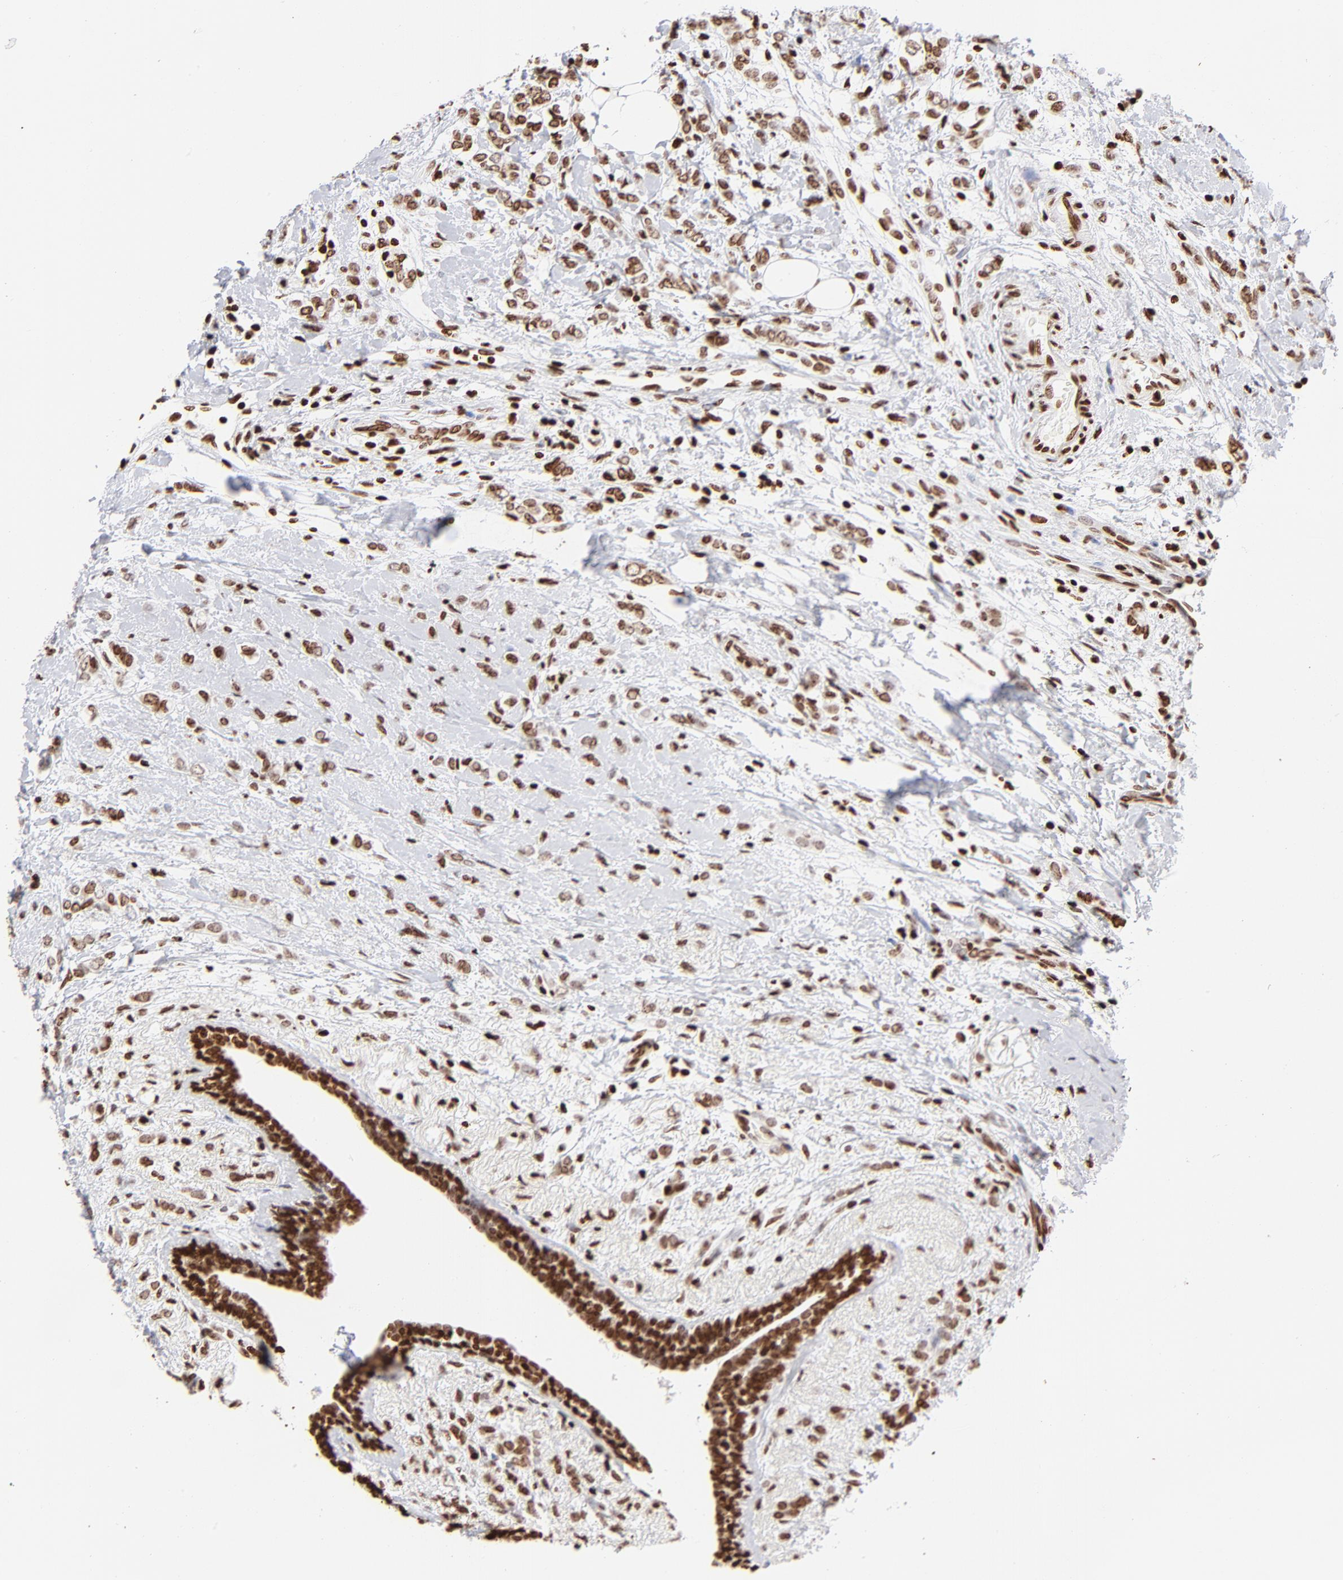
{"staining": {"intensity": "moderate", "quantity": ">75%", "location": "nuclear"}, "tissue": "breast cancer", "cell_type": "Tumor cells", "image_type": "cancer", "snomed": [{"axis": "morphology", "description": "Normal tissue, NOS"}, {"axis": "morphology", "description": "Lobular carcinoma"}, {"axis": "topography", "description": "Breast"}], "caption": "Breast lobular carcinoma tissue displays moderate nuclear staining in approximately >75% of tumor cells", "gene": "RTL4", "patient": {"sex": "female", "age": 47}}